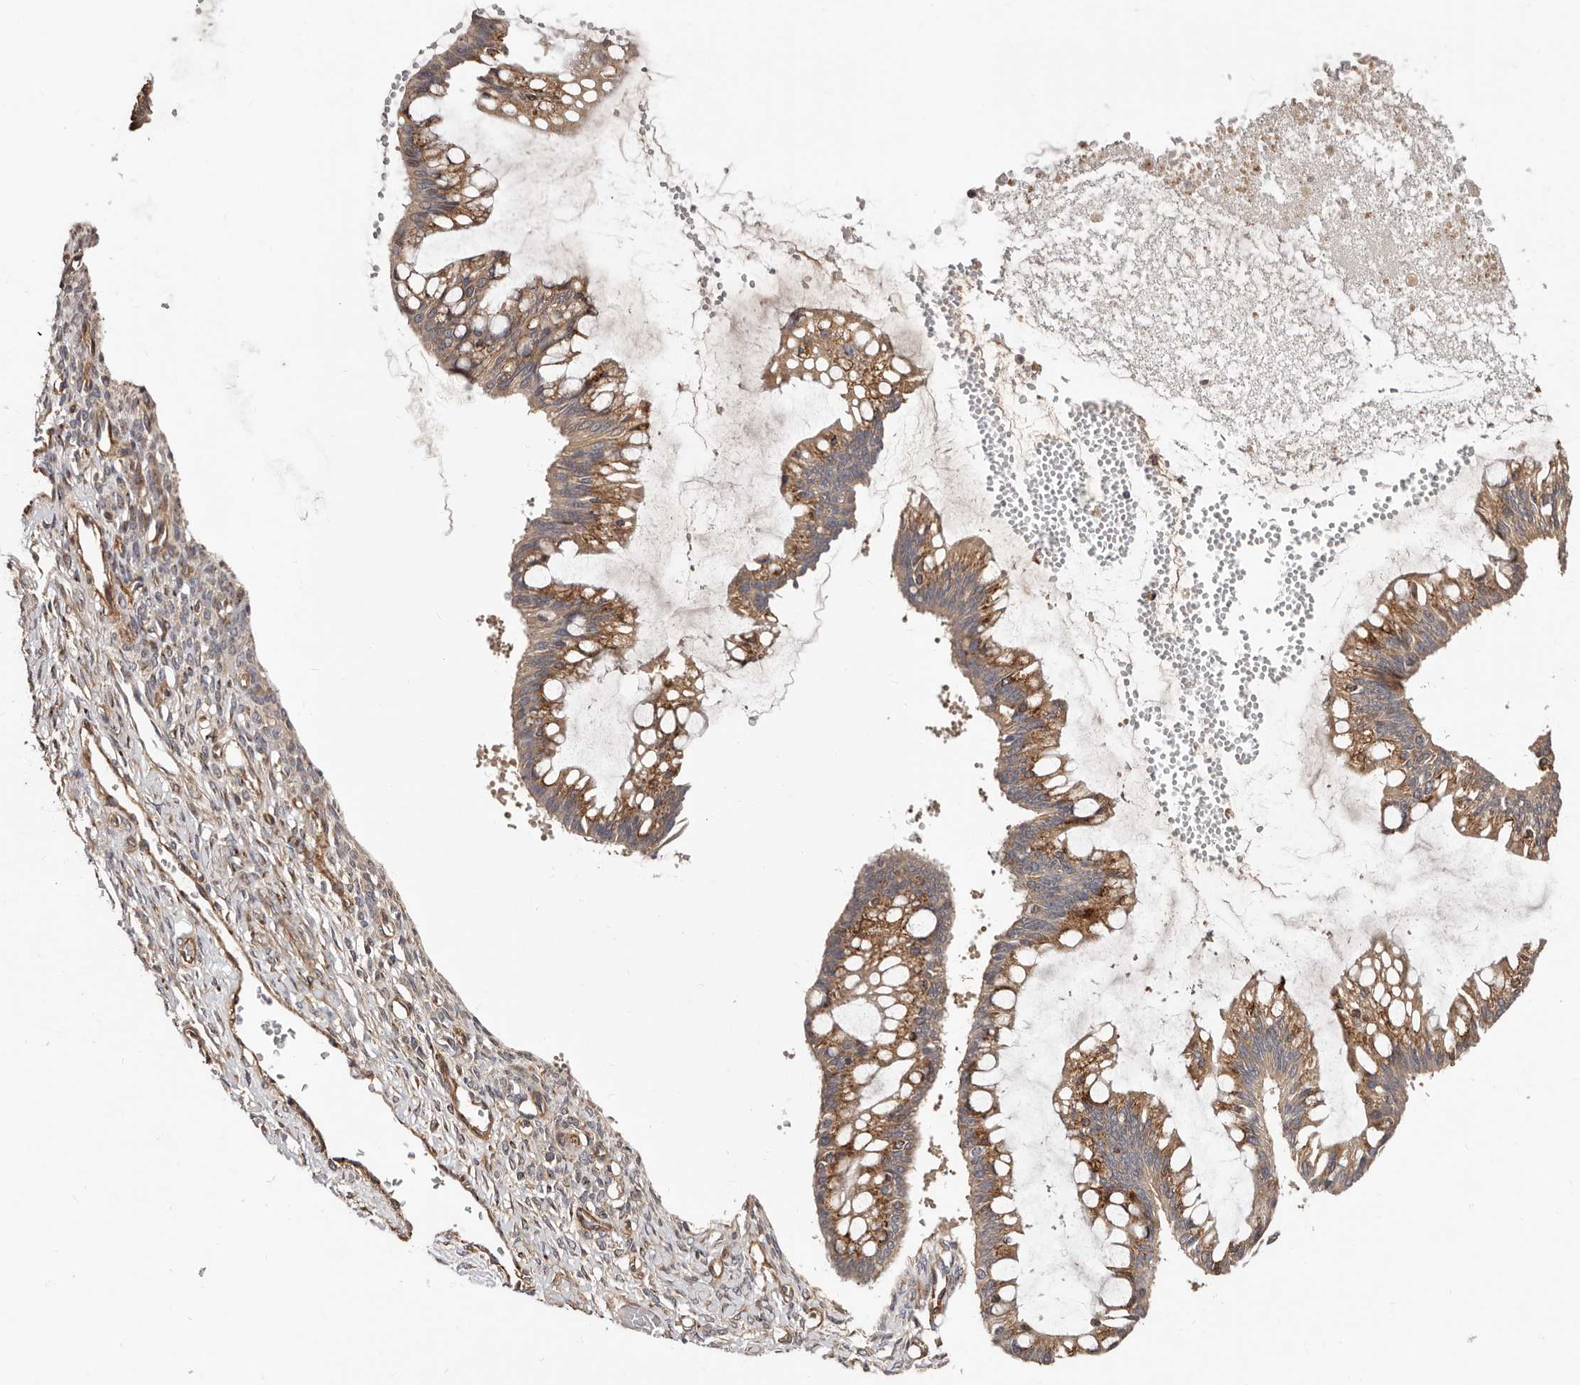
{"staining": {"intensity": "moderate", "quantity": ">75%", "location": "cytoplasmic/membranous"}, "tissue": "ovarian cancer", "cell_type": "Tumor cells", "image_type": "cancer", "snomed": [{"axis": "morphology", "description": "Cystadenocarcinoma, mucinous, NOS"}, {"axis": "topography", "description": "Ovary"}], "caption": "Mucinous cystadenocarcinoma (ovarian) stained with immunohistochemistry reveals moderate cytoplasmic/membranous positivity in about >75% of tumor cells.", "gene": "DACT2", "patient": {"sex": "female", "age": 73}}